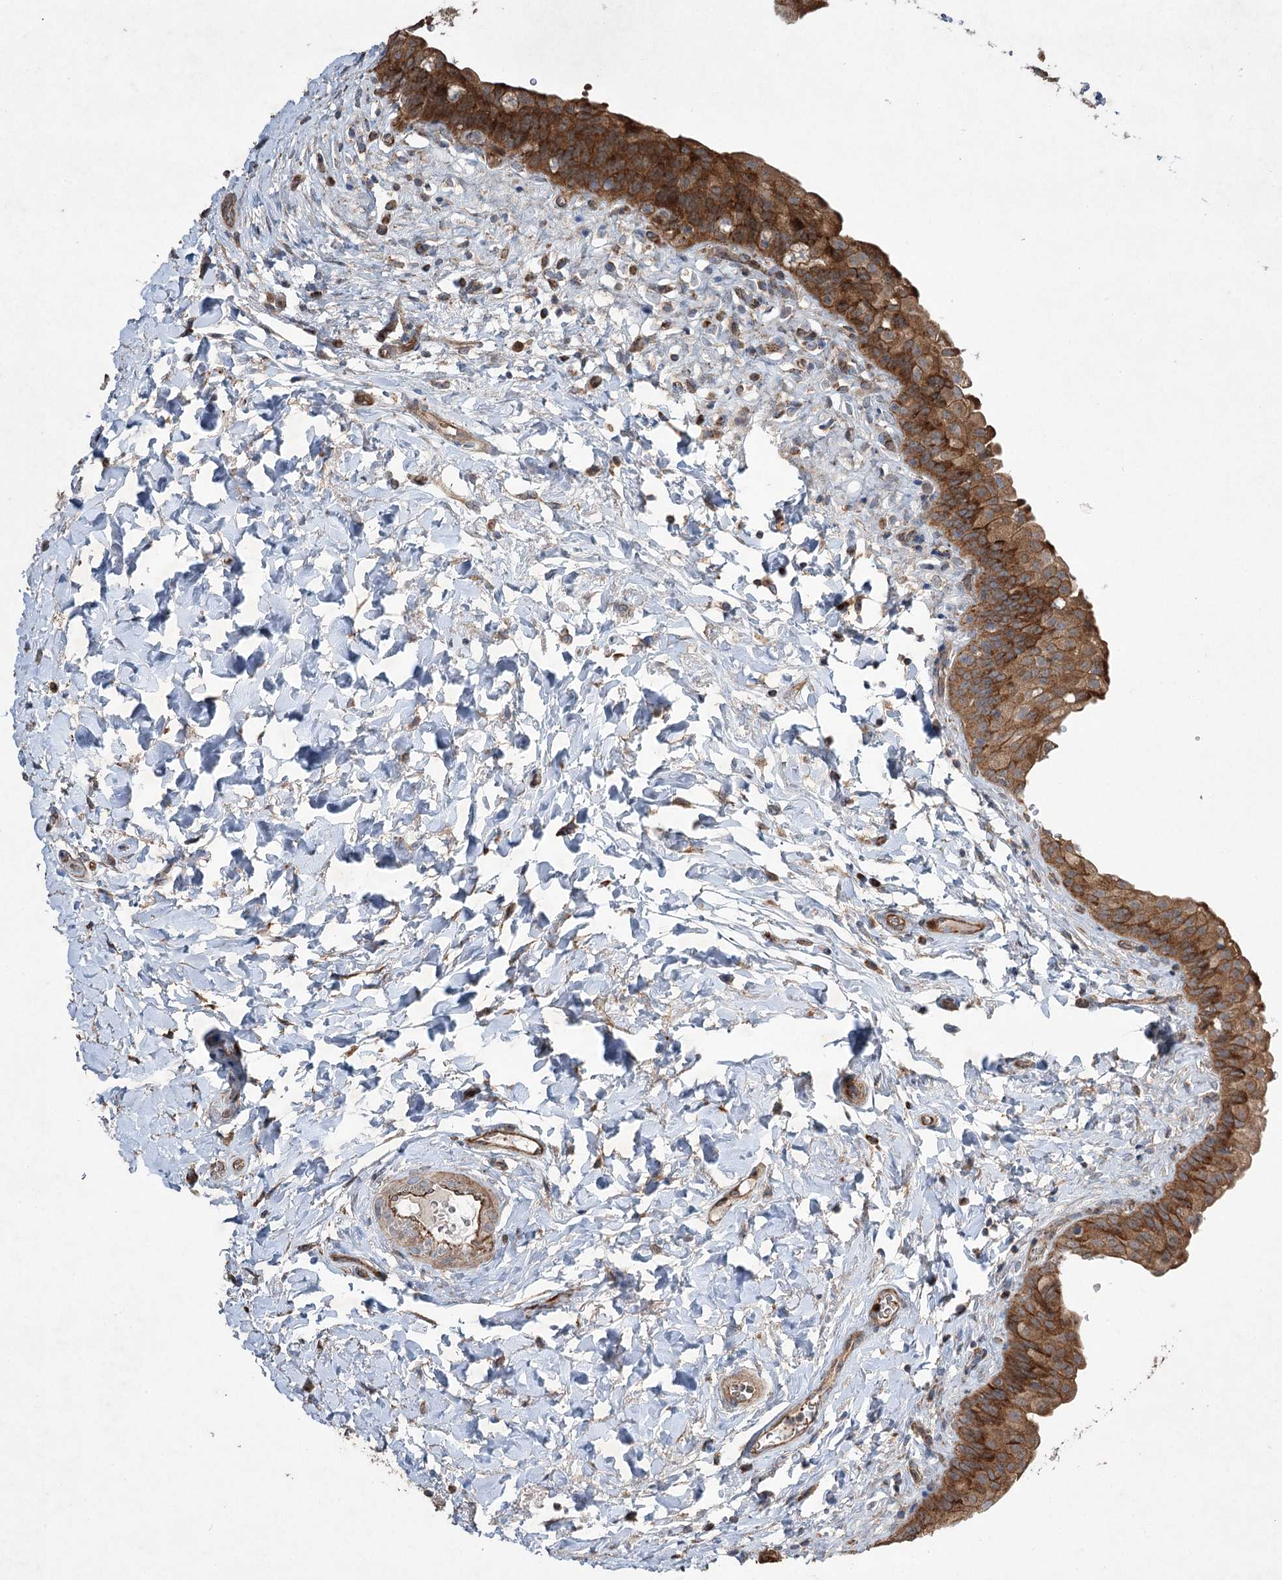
{"staining": {"intensity": "strong", "quantity": ">75%", "location": "cytoplasmic/membranous"}, "tissue": "urinary bladder", "cell_type": "Urothelial cells", "image_type": "normal", "snomed": [{"axis": "morphology", "description": "Normal tissue, NOS"}, {"axis": "topography", "description": "Urinary bladder"}], "caption": "IHC of benign human urinary bladder displays high levels of strong cytoplasmic/membranous staining in about >75% of urothelial cells. Nuclei are stained in blue.", "gene": "SERINC5", "patient": {"sex": "male", "age": 83}}